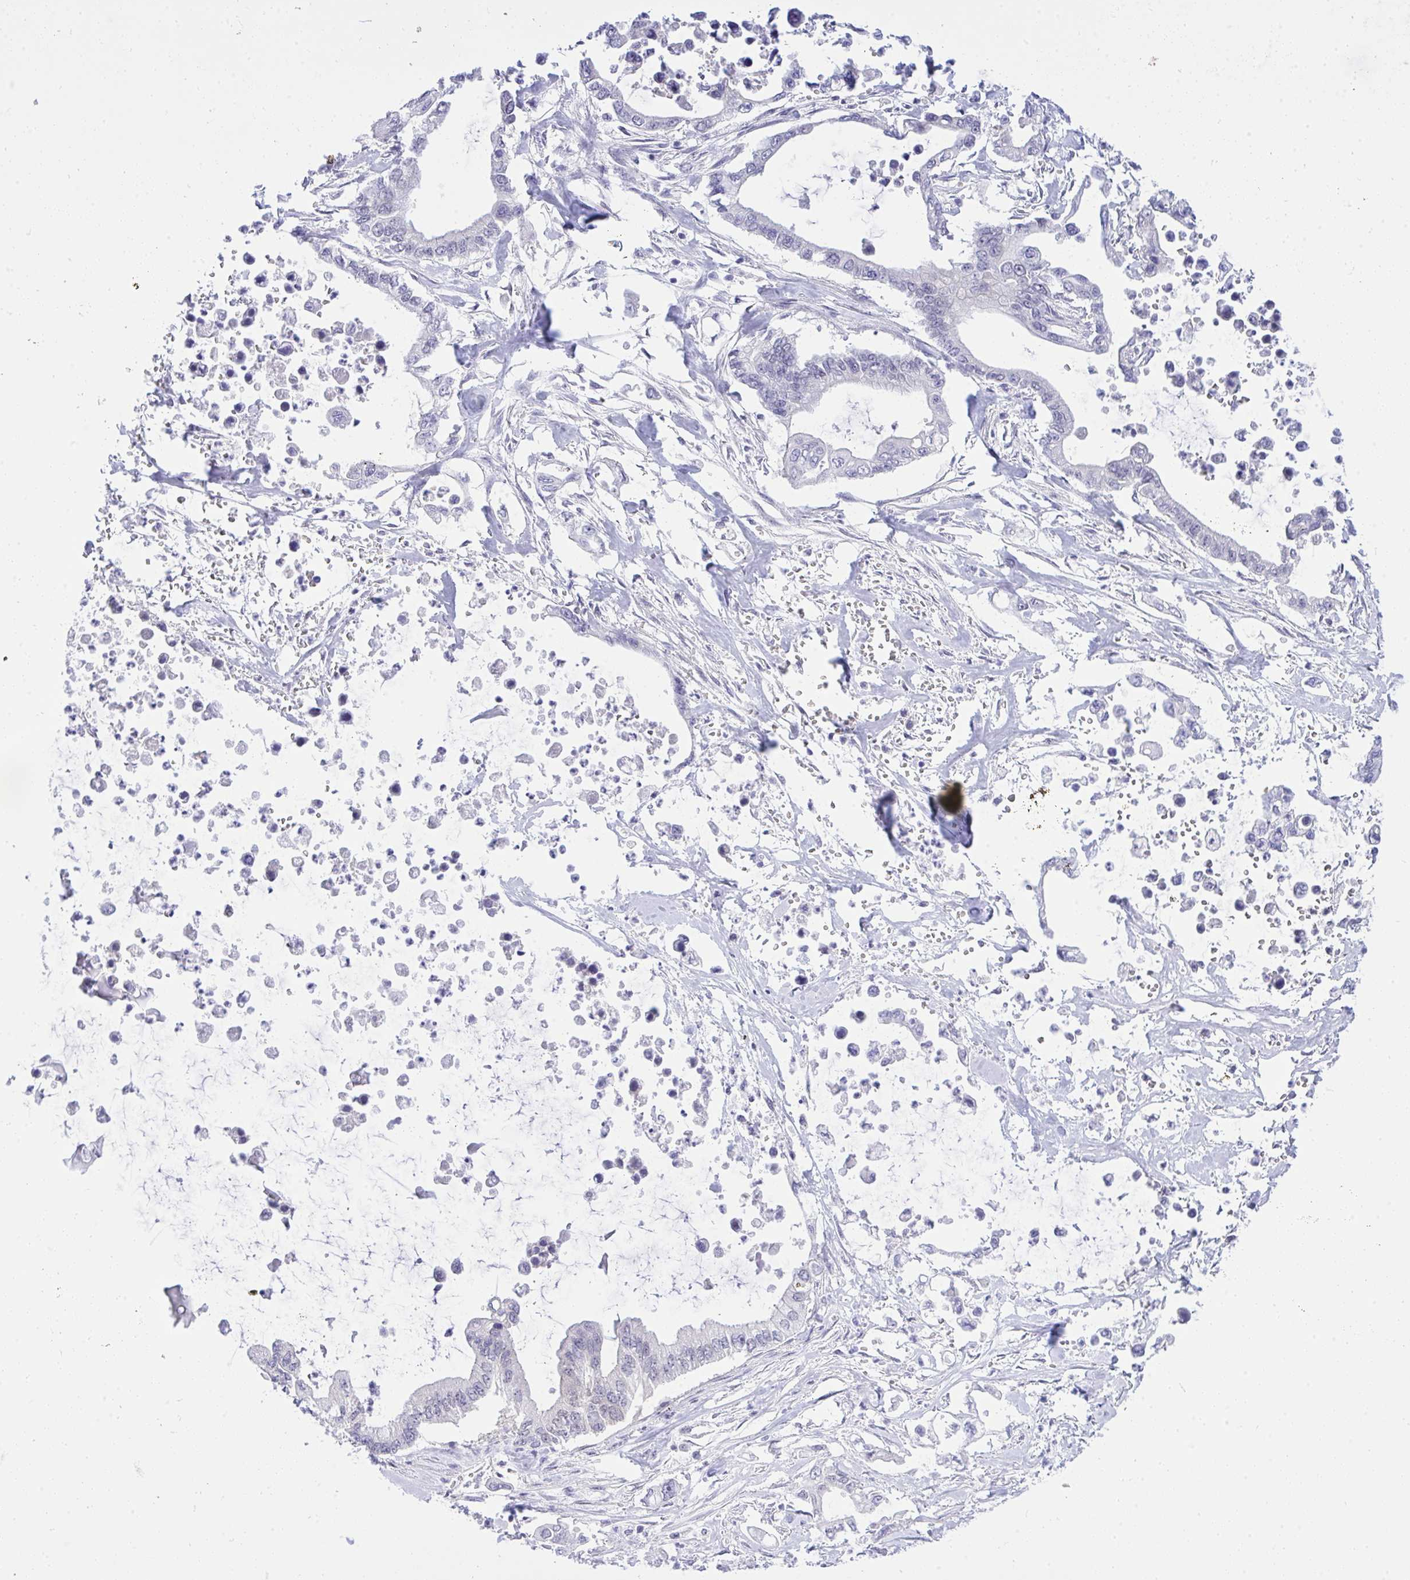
{"staining": {"intensity": "negative", "quantity": "none", "location": "none"}, "tissue": "pancreatic cancer", "cell_type": "Tumor cells", "image_type": "cancer", "snomed": [{"axis": "morphology", "description": "Adenocarcinoma, NOS"}, {"axis": "topography", "description": "Pancreas"}], "caption": "The histopathology image demonstrates no significant positivity in tumor cells of pancreatic cancer. Brightfield microscopy of IHC stained with DAB (3,3'-diaminobenzidine) (brown) and hematoxylin (blue), captured at high magnification.", "gene": "THOP1", "patient": {"sex": "male", "age": 61}}